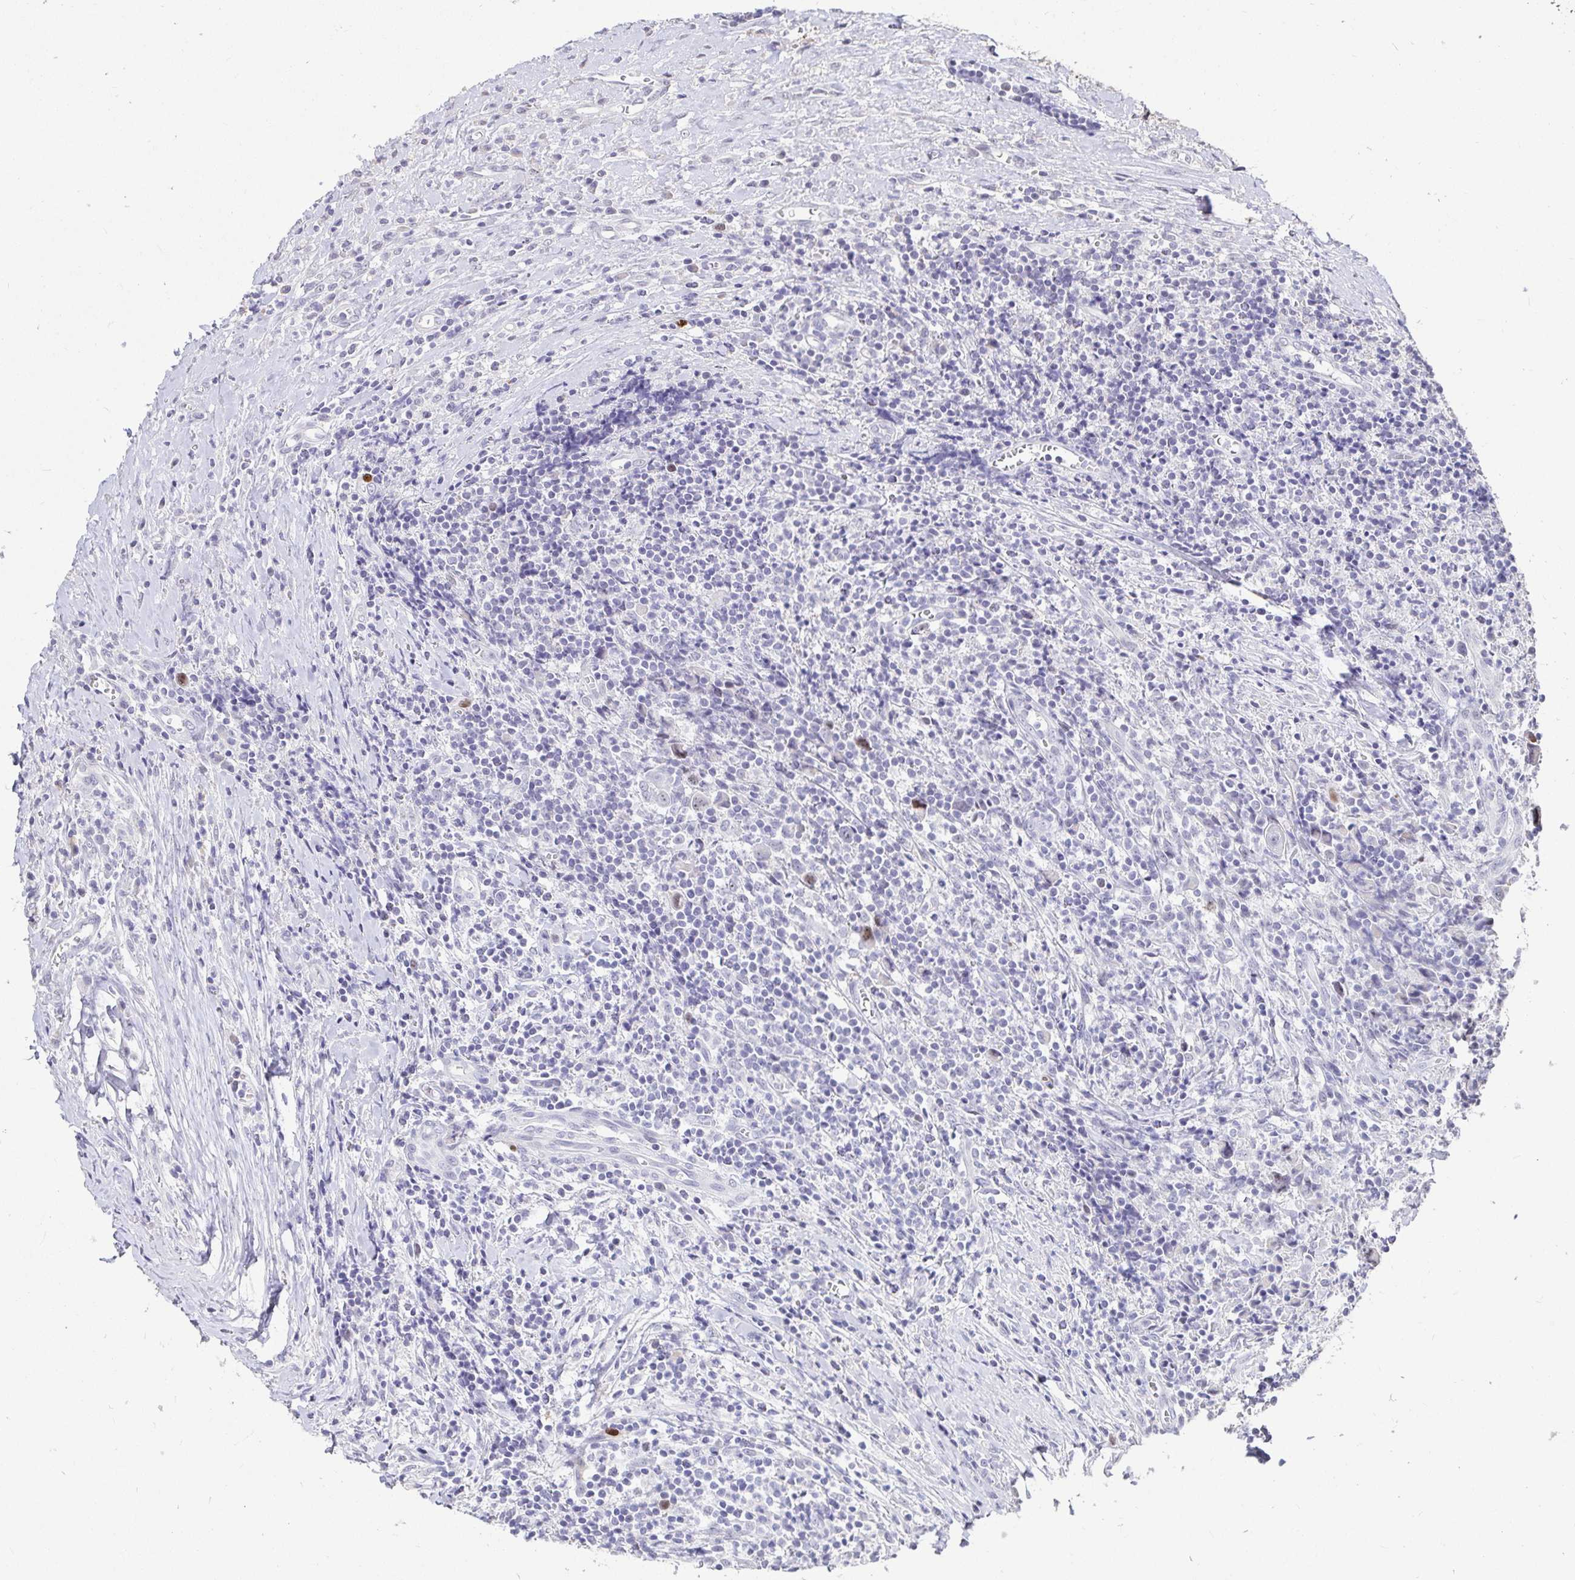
{"staining": {"intensity": "moderate", "quantity": ">75%", "location": "nuclear"}, "tissue": "lymphoma", "cell_type": "Tumor cells", "image_type": "cancer", "snomed": [{"axis": "morphology", "description": "Hodgkin's disease, NOS"}, {"axis": "topography", "description": "Thymus, NOS"}], "caption": "Immunohistochemistry (DAB (3,3'-diaminobenzidine)) staining of human lymphoma demonstrates moderate nuclear protein positivity in about >75% of tumor cells.", "gene": "ANLN", "patient": {"sex": "female", "age": 17}}